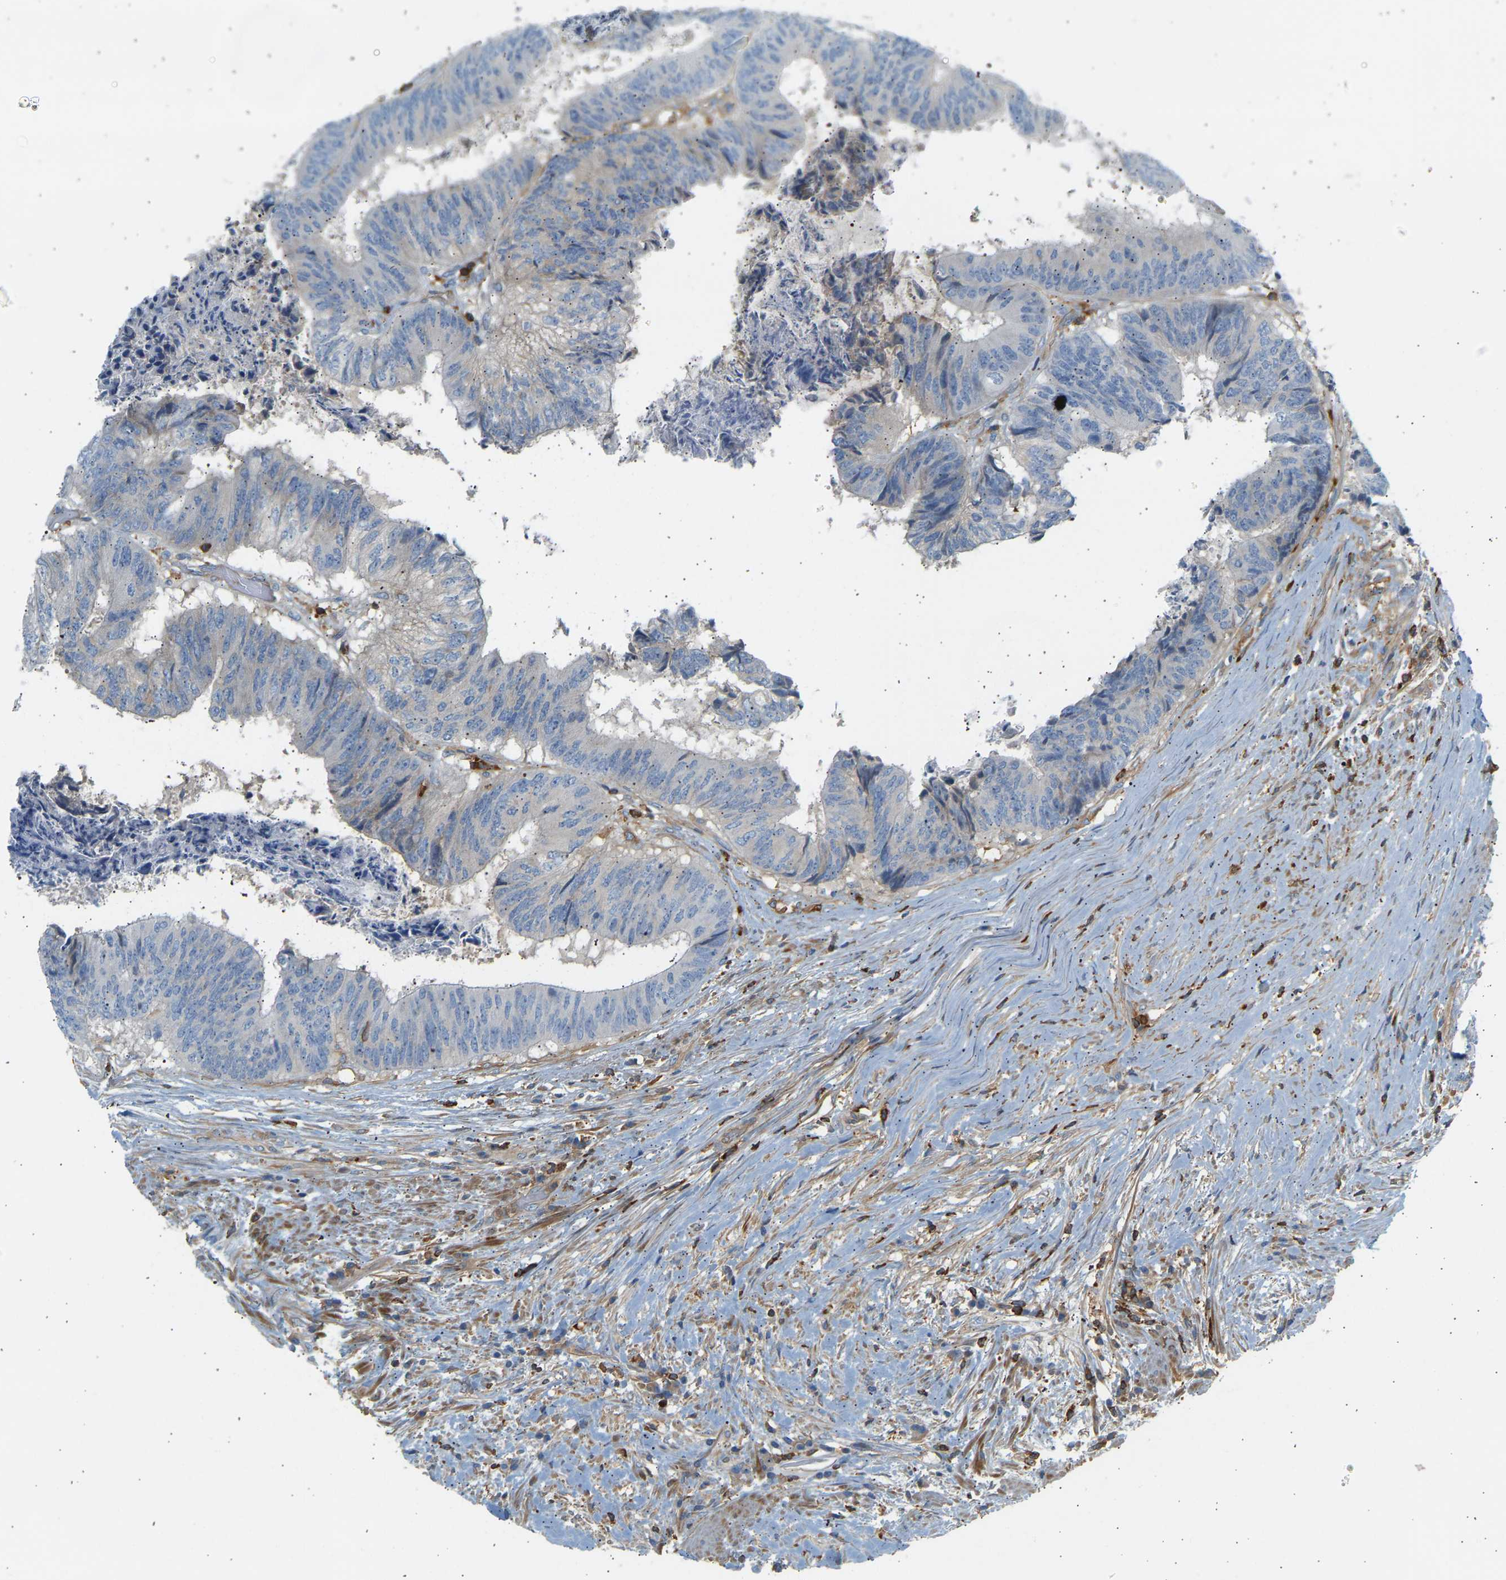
{"staining": {"intensity": "negative", "quantity": "none", "location": "none"}, "tissue": "colorectal cancer", "cell_type": "Tumor cells", "image_type": "cancer", "snomed": [{"axis": "morphology", "description": "Adenocarcinoma, NOS"}, {"axis": "topography", "description": "Rectum"}], "caption": "Adenocarcinoma (colorectal) stained for a protein using immunohistochemistry (IHC) exhibits no staining tumor cells.", "gene": "FNBP1", "patient": {"sex": "male", "age": 72}}